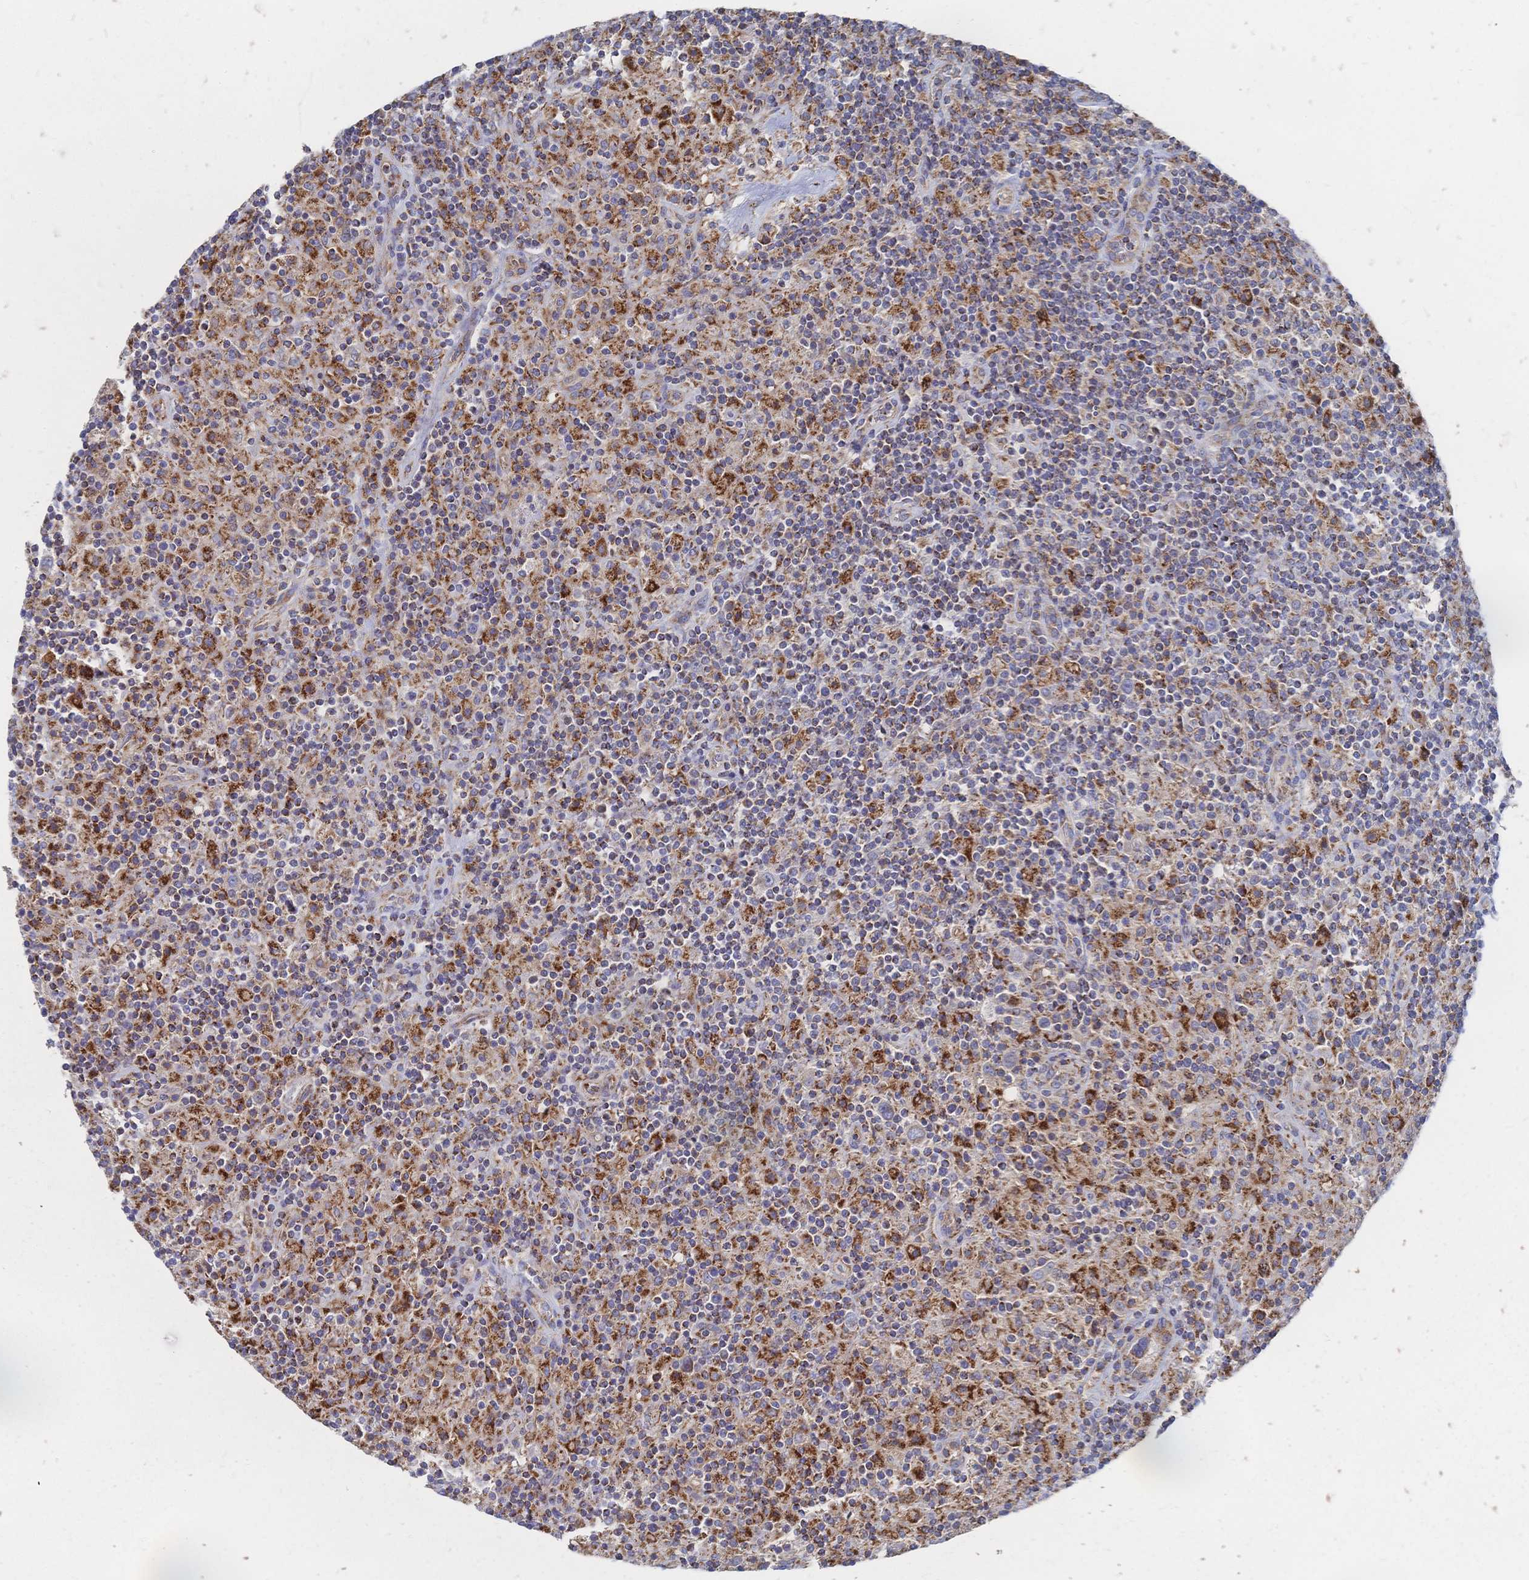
{"staining": {"intensity": "weak", "quantity": "<25%", "location": "cytoplasmic/membranous"}, "tissue": "lymphoma", "cell_type": "Tumor cells", "image_type": "cancer", "snomed": [{"axis": "morphology", "description": "Hodgkin's disease, NOS"}, {"axis": "topography", "description": "Thymus, NOS"}], "caption": "Immunohistochemical staining of Hodgkin's disease reveals no significant staining in tumor cells. (DAB (3,3'-diaminobenzidine) IHC with hematoxylin counter stain).", "gene": "SORBS1", "patient": {"sex": "female", "age": 17}}